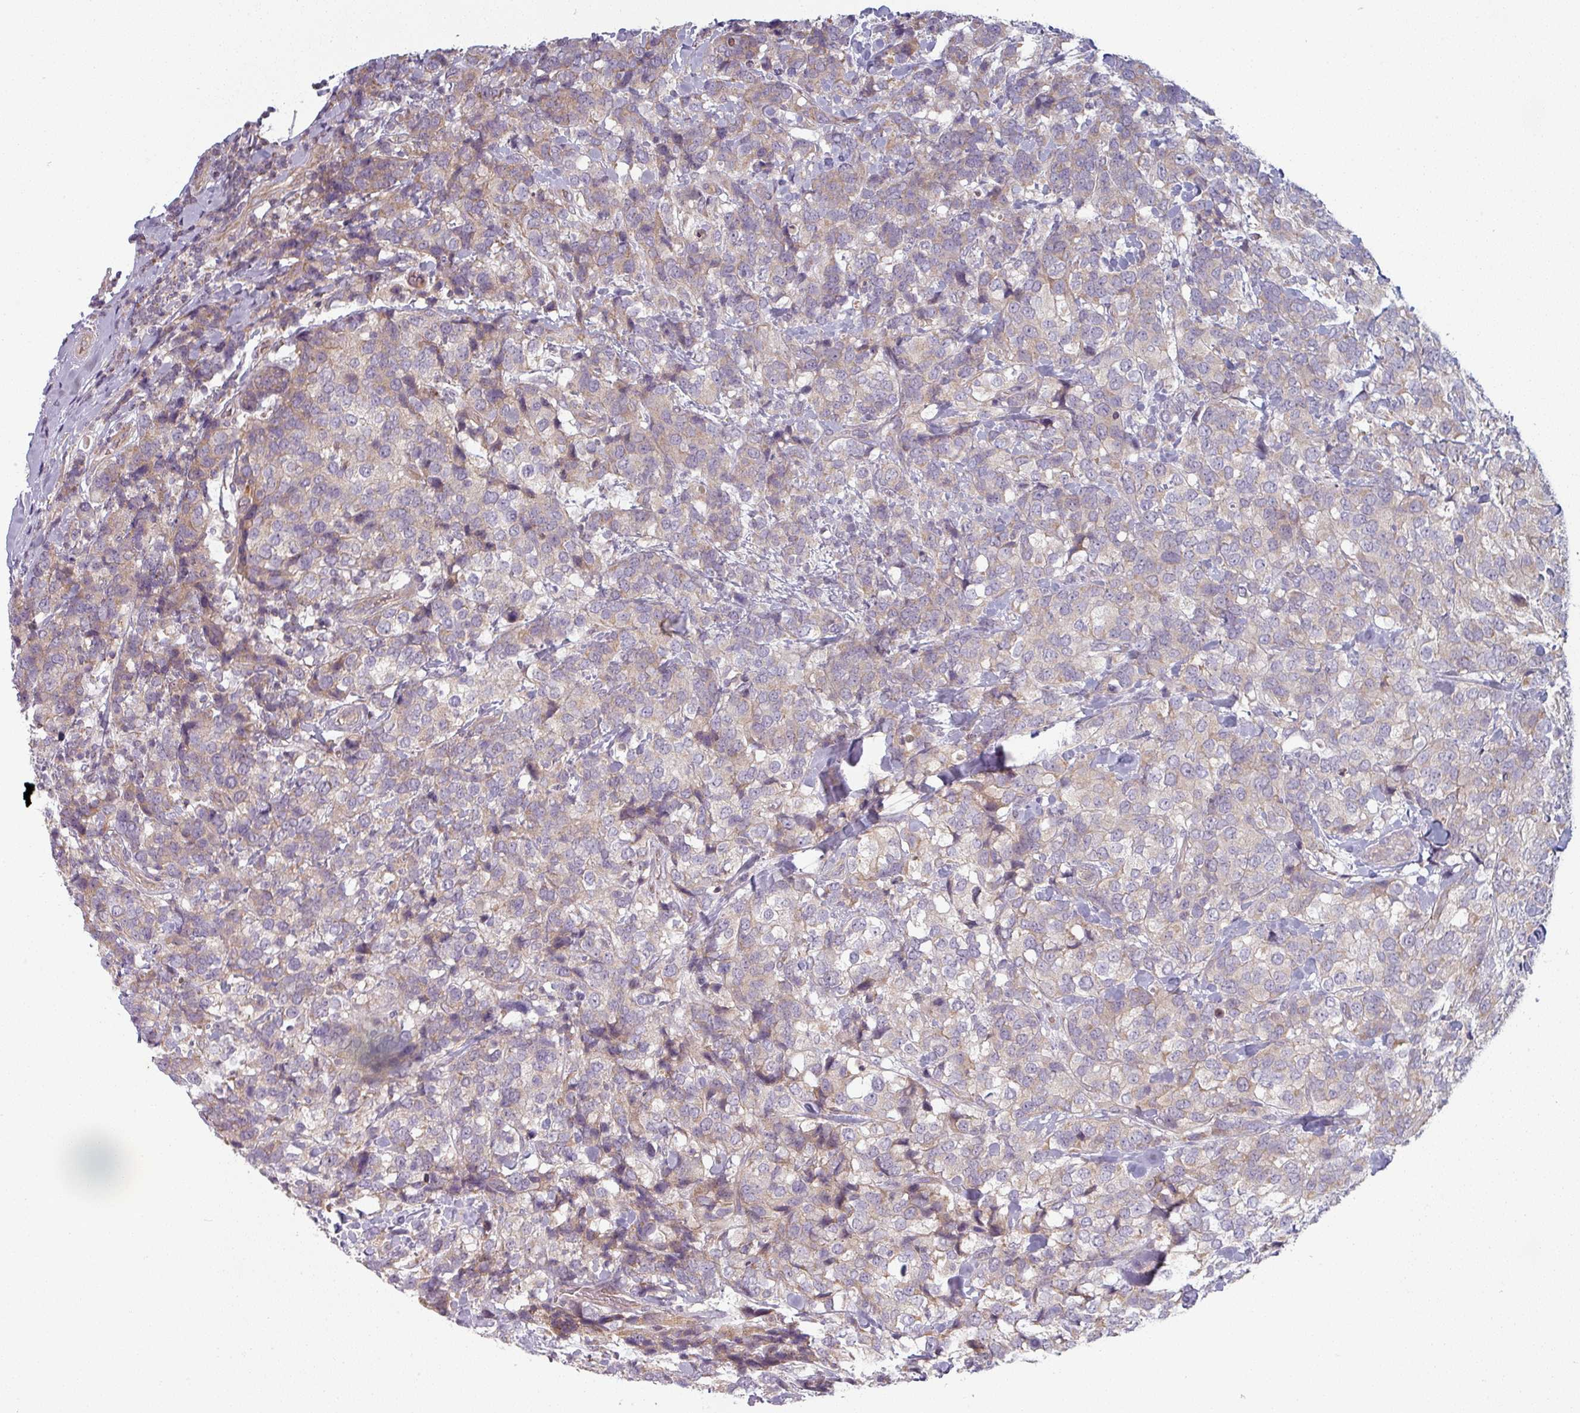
{"staining": {"intensity": "weak", "quantity": "<25%", "location": "cytoplasmic/membranous"}, "tissue": "breast cancer", "cell_type": "Tumor cells", "image_type": "cancer", "snomed": [{"axis": "morphology", "description": "Lobular carcinoma"}, {"axis": "topography", "description": "Breast"}], "caption": "This is an IHC histopathology image of lobular carcinoma (breast). There is no staining in tumor cells.", "gene": "PLEKHJ1", "patient": {"sex": "female", "age": 59}}